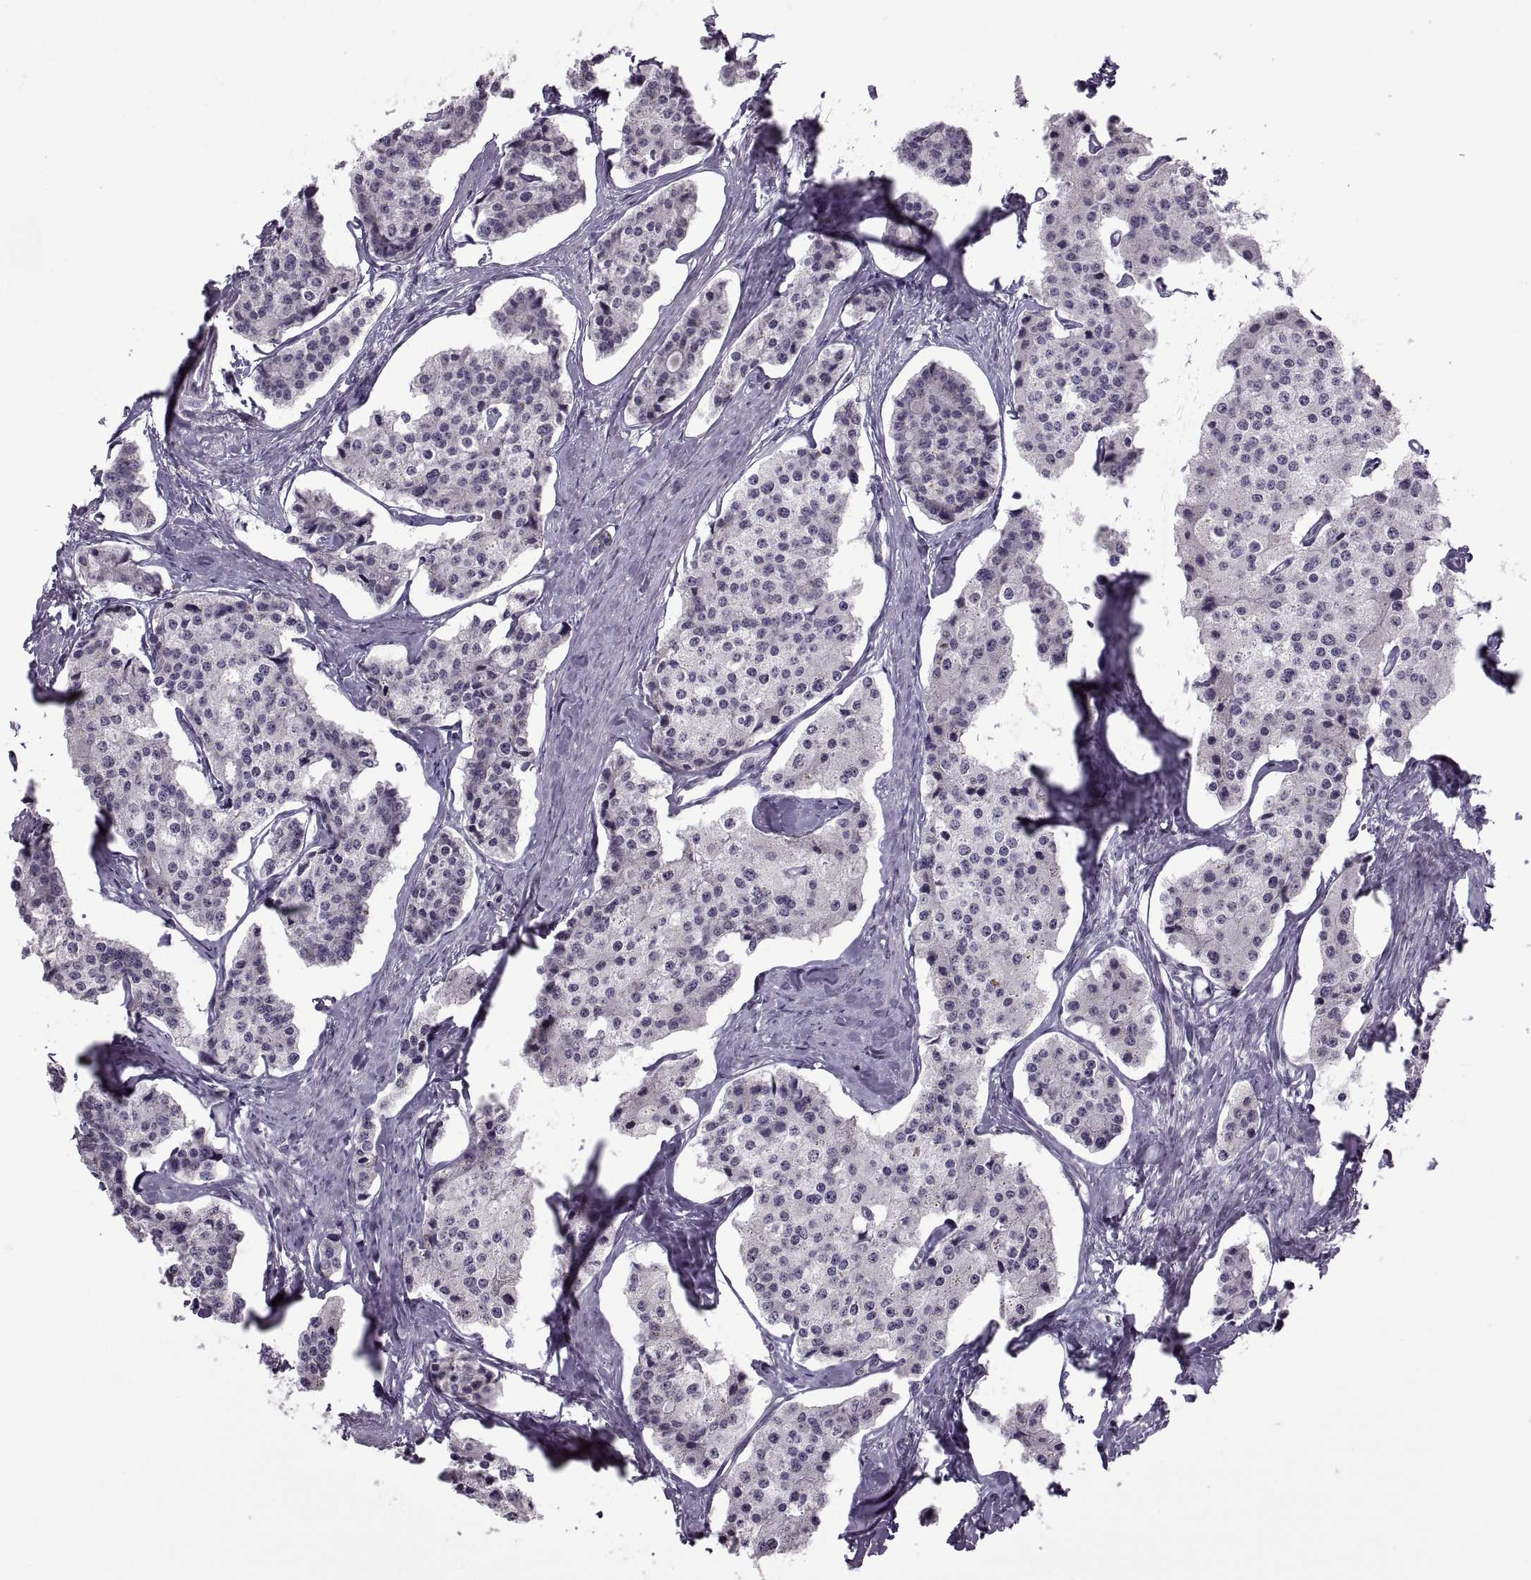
{"staining": {"intensity": "negative", "quantity": "none", "location": "none"}, "tissue": "carcinoid", "cell_type": "Tumor cells", "image_type": "cancer", "snomed": [{"axis": "morphology", "description": "Carcinoid, malignant, NOS"}, {"axis": "topography", "description": "Small intestine"}], "caption": "This is an immunohistochemistry (IHC) histopathology image of human carcinoid. There is no positivity in tumor cells.", "gene": "OTP", "patient": {"sex": "female", "age": 65}}